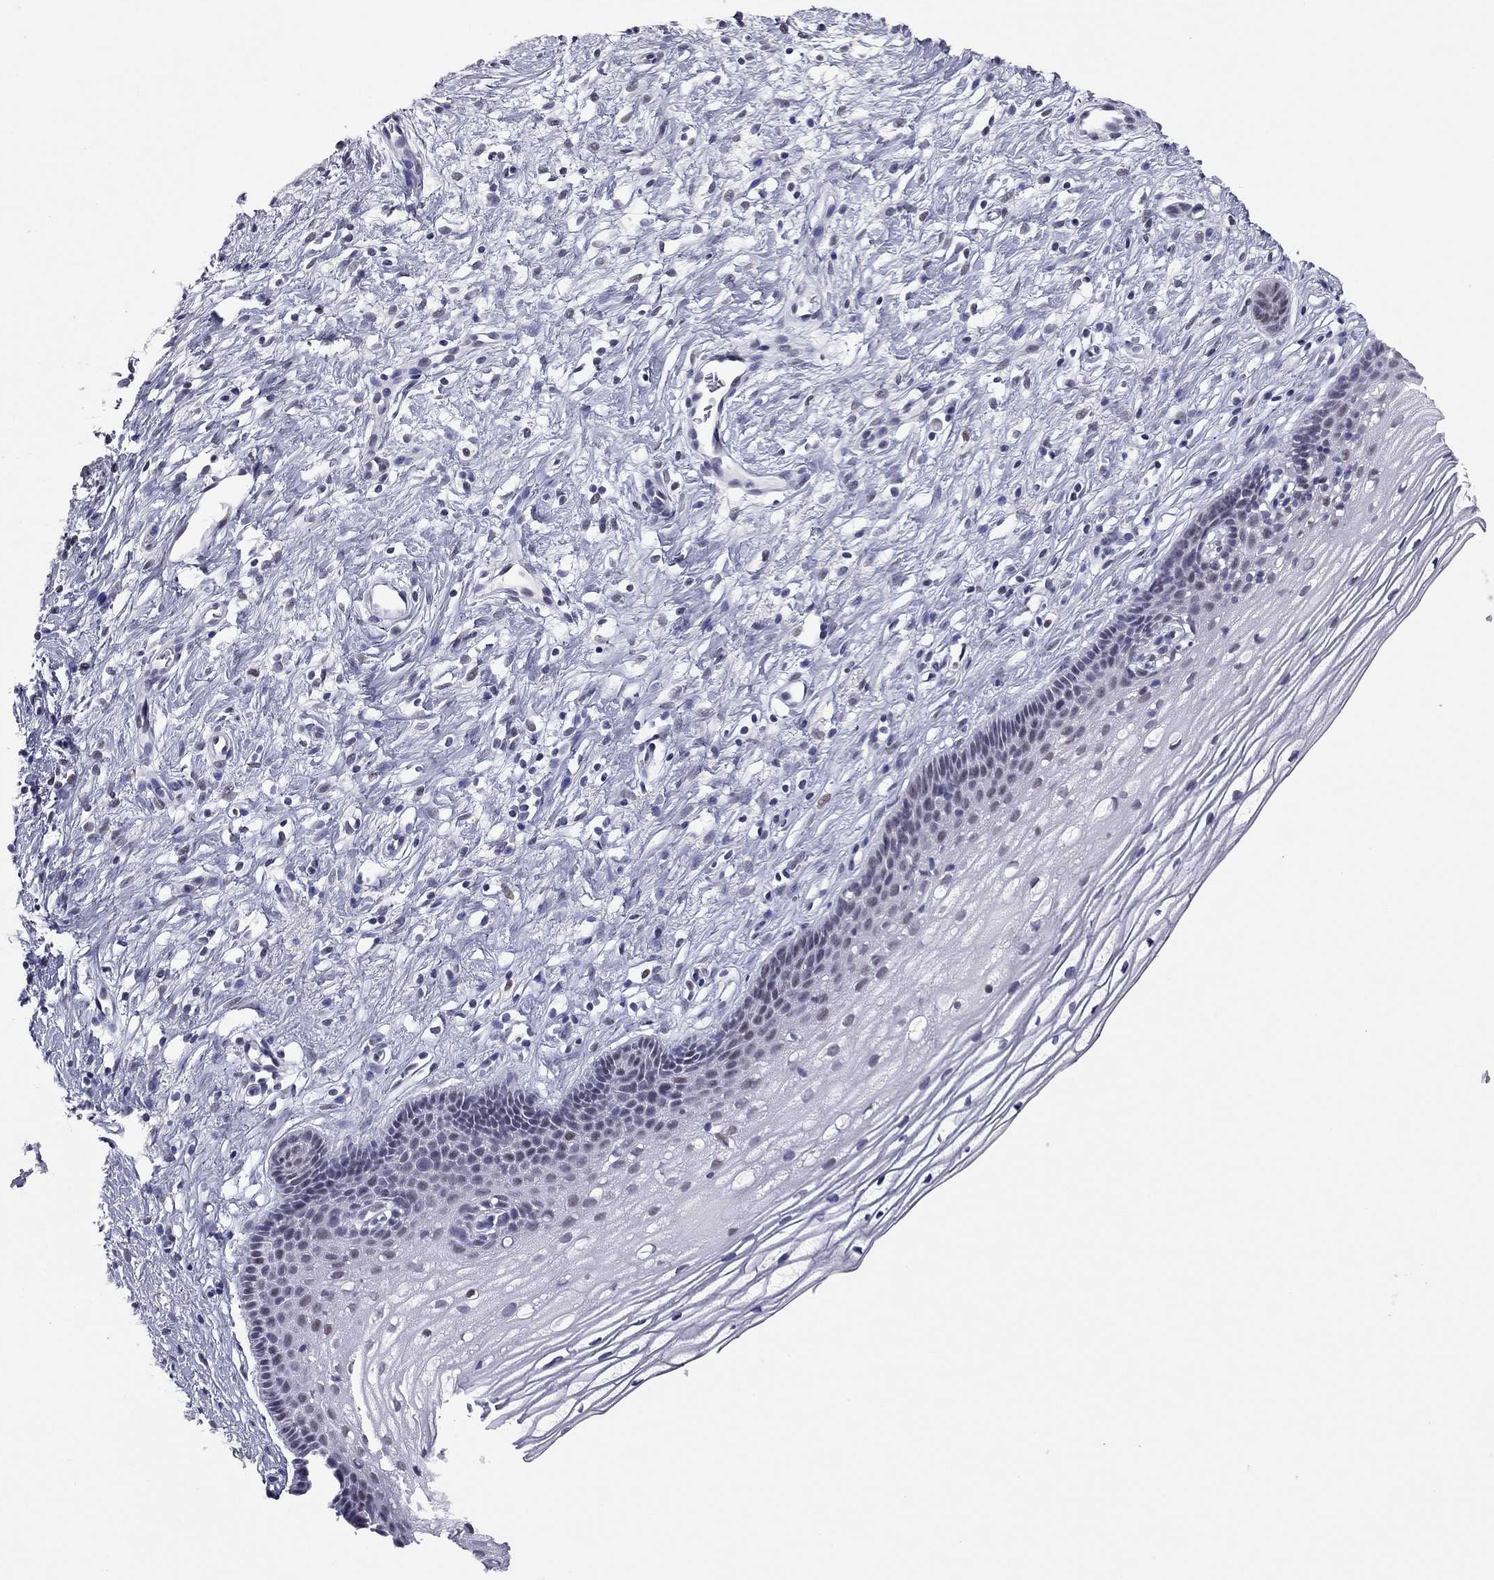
{"staining": {"intensity": "negative", "quantity": "none", "location": "none"}, "tissue": "cervix", "cell_type": "Glandular cells", "image_type": "normal", "snomed": [{"axis": "morphology", "description": "Normal tissue, NOS"}, {"axis": "topography", "description": "Cervix"}], "caption": "Immunohistochemical staining of benign human cervix demonstrates no significant positivity in glandular cells.", "gene": "DOT1L", "patient": {"sex": "female", "age": 39}}